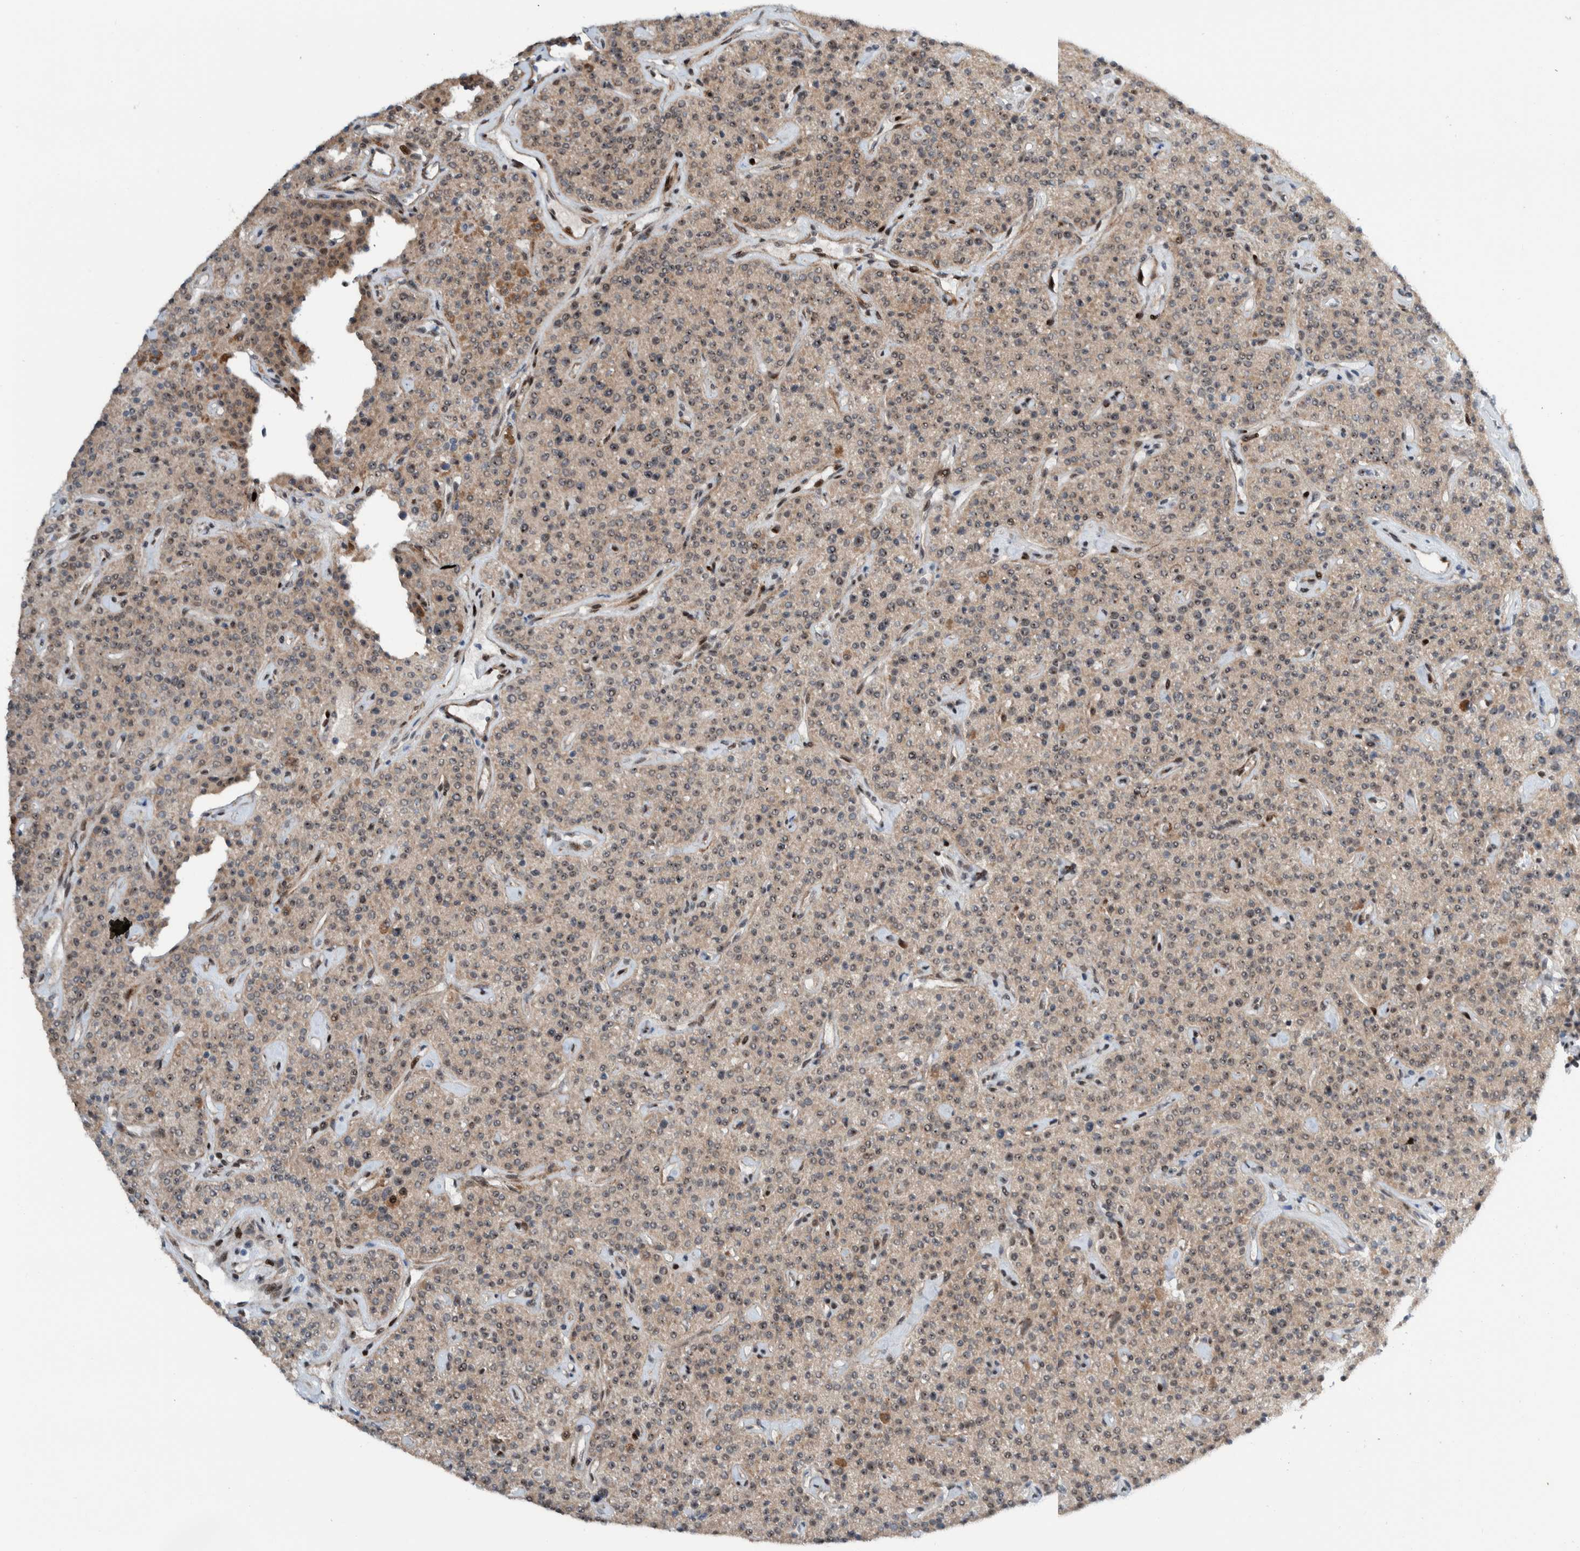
{"staining": {"intensity": "strong", "quantity": "25%-75%", "location": "cytoplasmic/membranous"}, "tissue": "parathyroid gland", "cell_type": "Glandular cells", "image_type": "normal", "snomed": [{"axis": "morphology", "description": "Normal tissue, NOS"}, {"axis": "topography", "description": "Parathyroid gland"}], "caption": "Immunohistochemistry (IHC) of unremarkable human parathyroid gland shows high levels of strong cytoplasmic/membranous expression in approximately 25%-75% of glandular cells.", "gene": "ZNF366", "patient": {"sex": "male", "age": 46}}